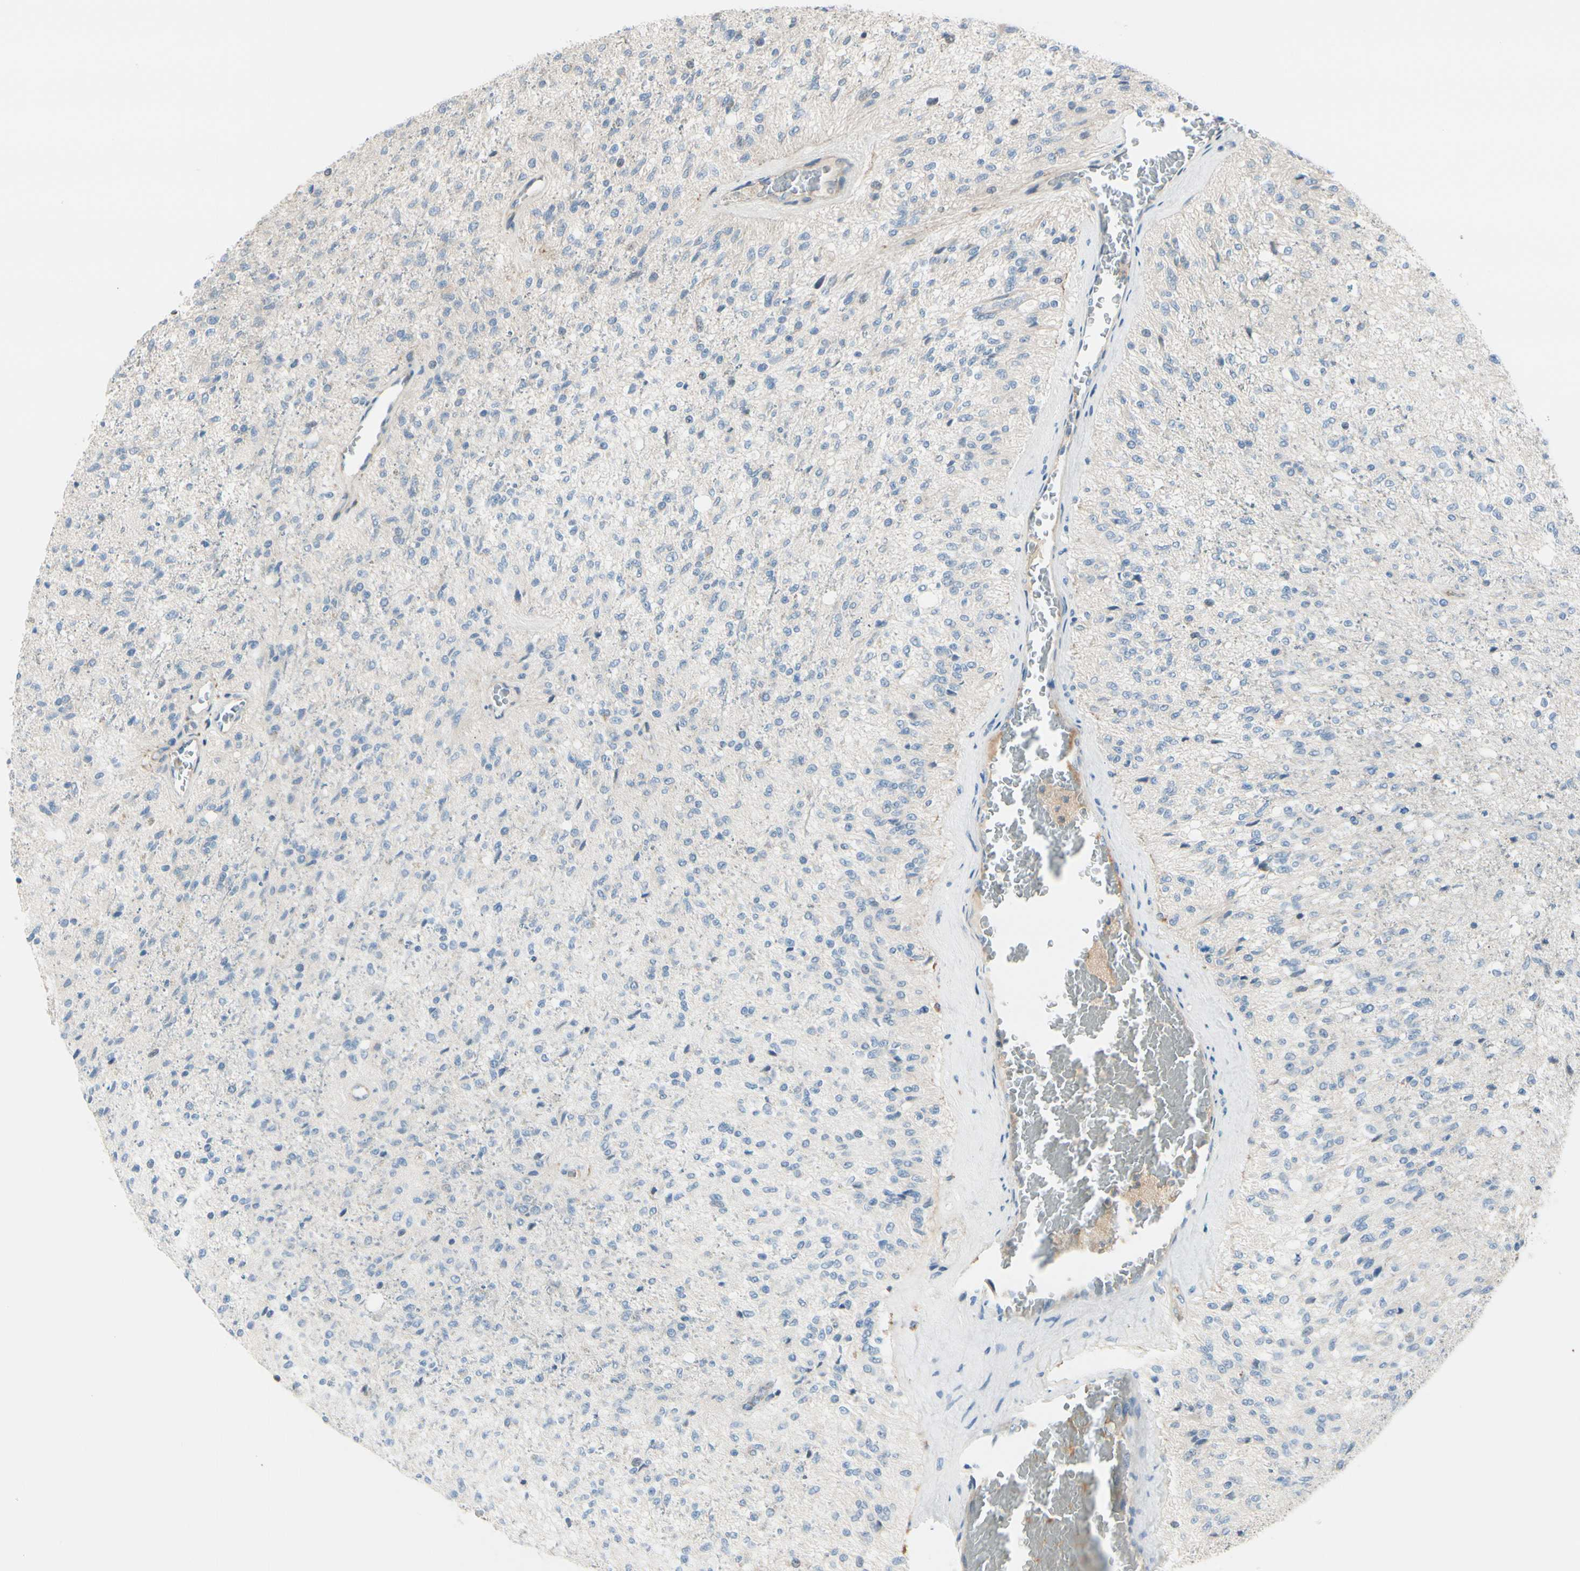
{"staining": {"intensity": "negative", "quantity": "none", "location": "none"}, "tissue": "glioma", "cell_type": "Tumor cells", "image_type": "cancer", "snomed": [{"axis": "morphology", "description": "Normal tissue, NOS"}, {"axis": "morphology", "description": "Glioma, malignant, High grade"}, {"axis": "topography", "description": "Cerebral cortex"}], "caption": "Immunohistochemistry (IHC) of human malignant glioma (high-grade) shows no positivity in tumor cells.", "gene": "TJP1", "patient": {"sex": "male", "age": 77}}